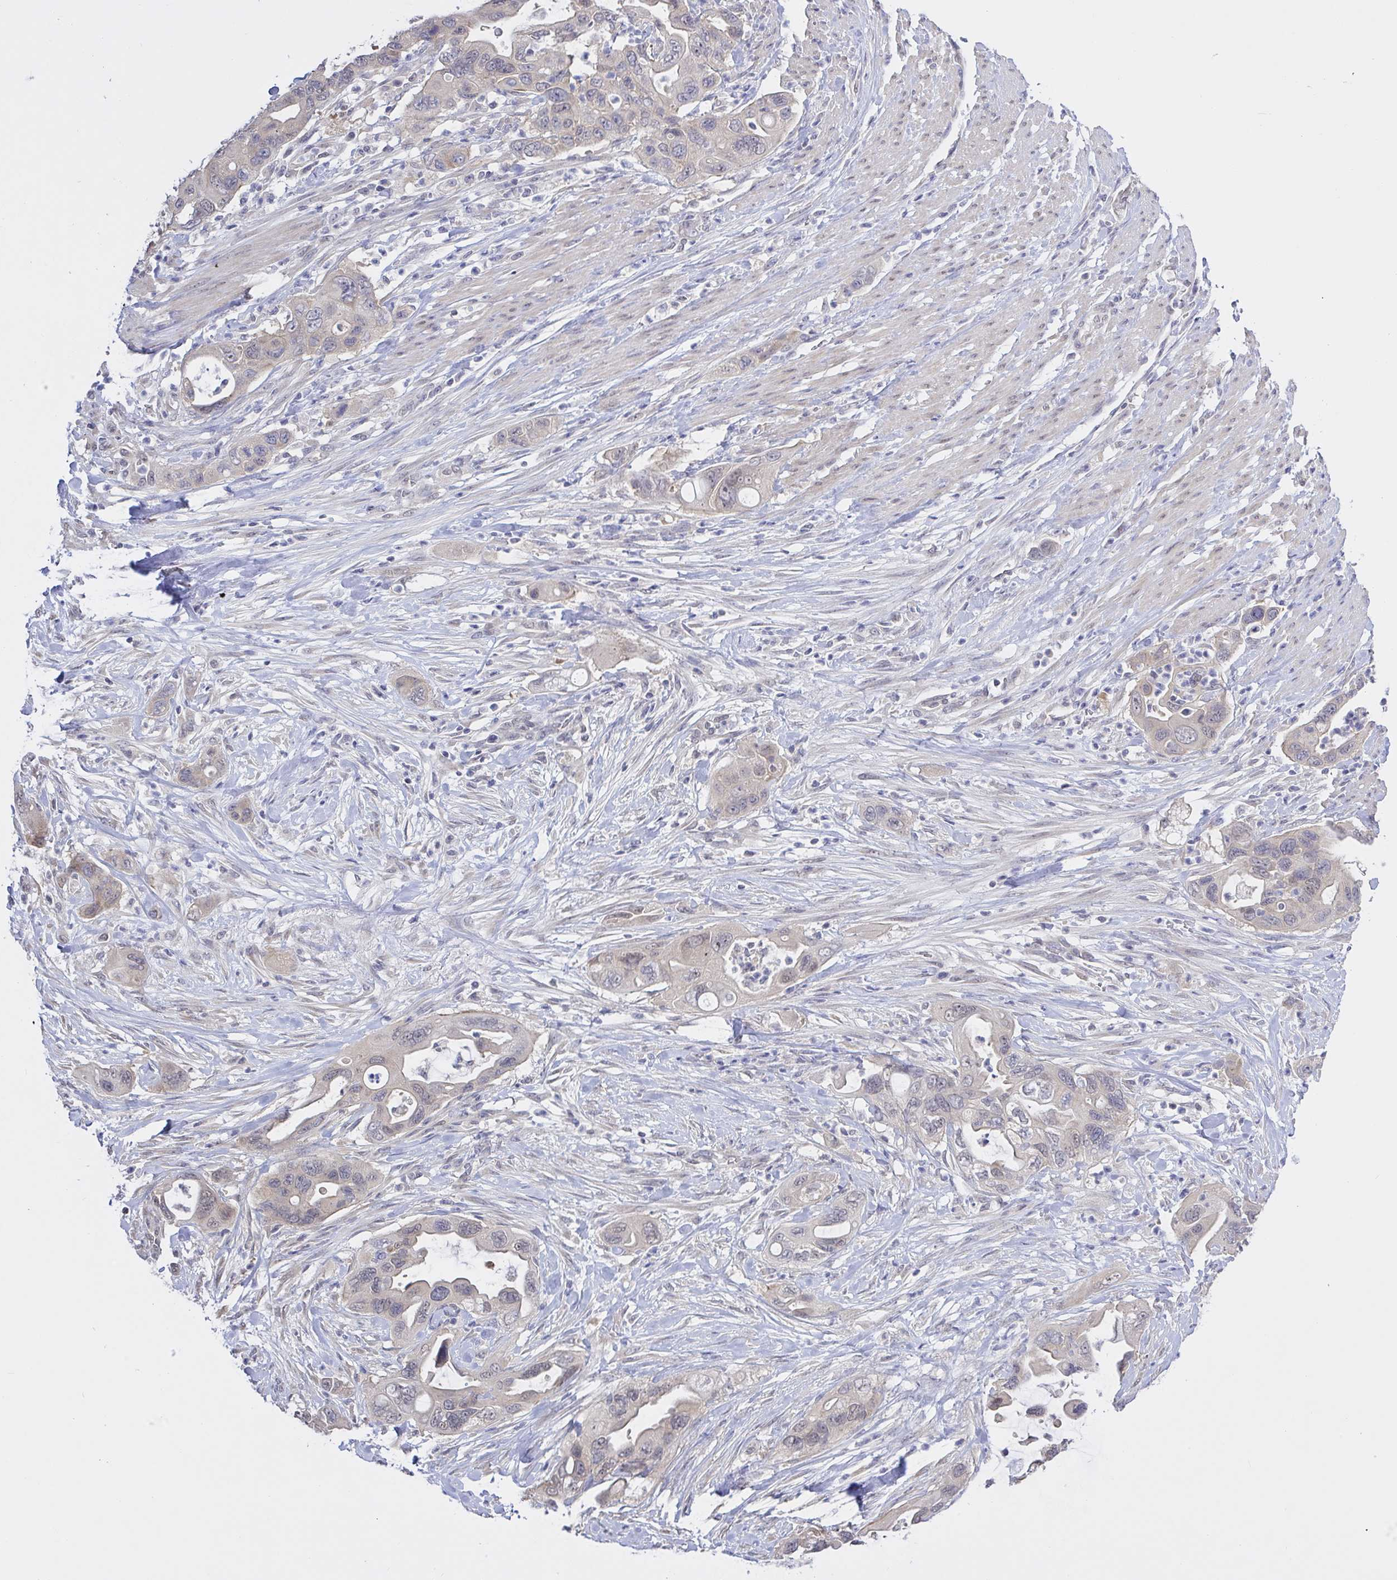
{"staining": {"intensity": "weak", "quantity": "<25%", "location": "nuclear"}, "tissue": "pancreatic cancer", "cell_type": "Tumor cells", "image_type": "cancer", "snomed": [{"axis": "morphology", "description": "Adenocarcinoma, NOS"}, {"axis": "topography", "description": "Pancreas"}], "caption": "Adenocarcinoma (pancreatic) was stained to show a protein in brown. There is no significant positivity in tumor cells.", "gene": "HYPK", "patient": {"sex": "female", "age": 71}}